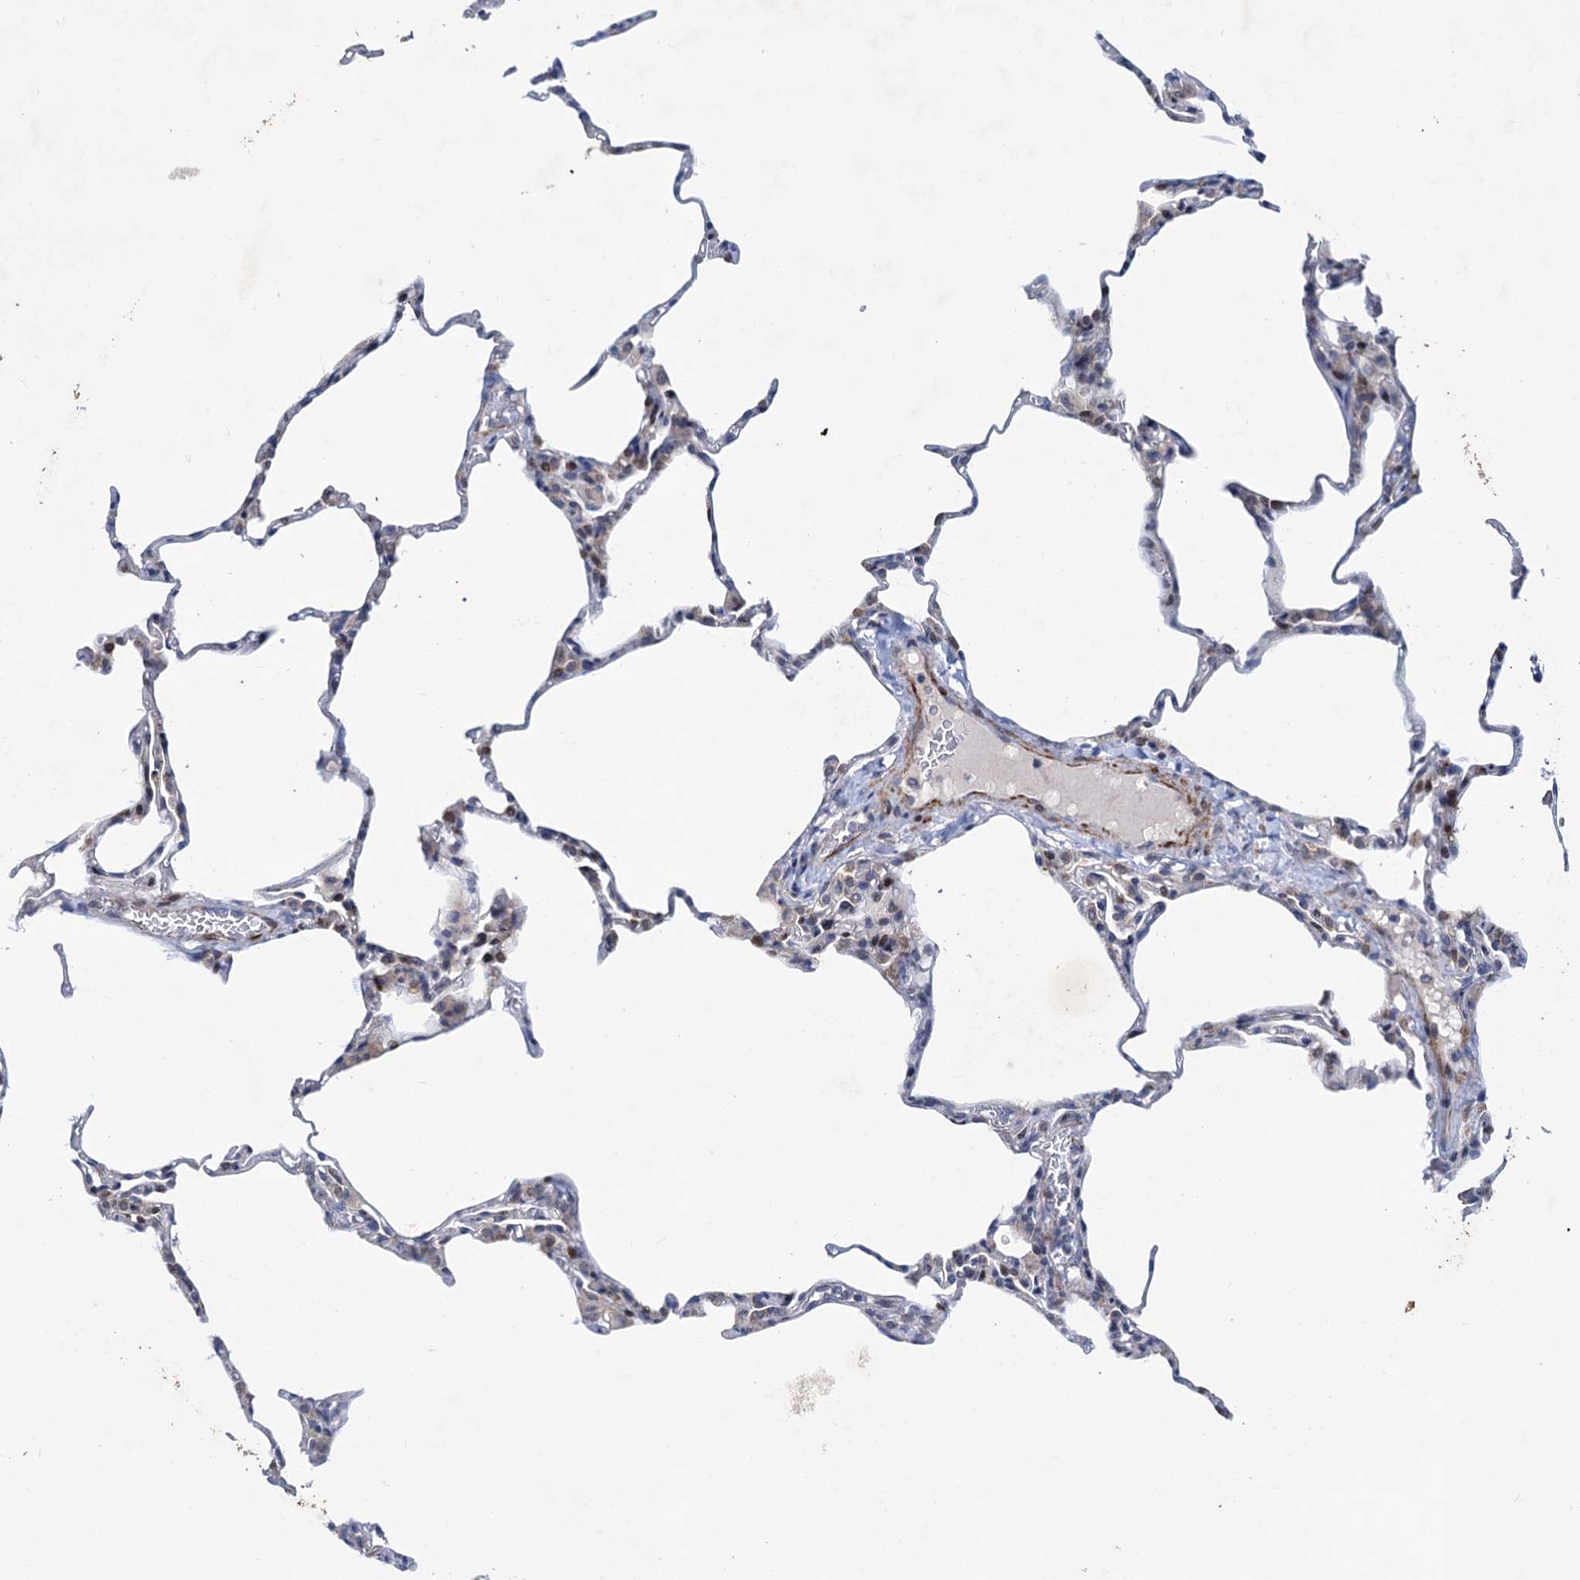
{"staining": {"intensity": "weak", "quantity": "<25%", "location": "nuclear"}, "tissue": "lung", "cell_type": "Alveolar cells", "image_type": "normal", "snomed": [{"axis": "morphology", "description": "Normal tissue, NOS"}, {"axis": "topography", "description": "Lung"}], "caption": "High power microscopy histopathology image of an IHC micrograph of benign lung, revealing no significant positivity in alveolar cells. (Brightfield microscopy of DAB (3,3'-diaminobenzidine) immunohistochemistry at high magnification).", "gene": "ESYT3", "patient": {"sex": "male", "age": 20}}